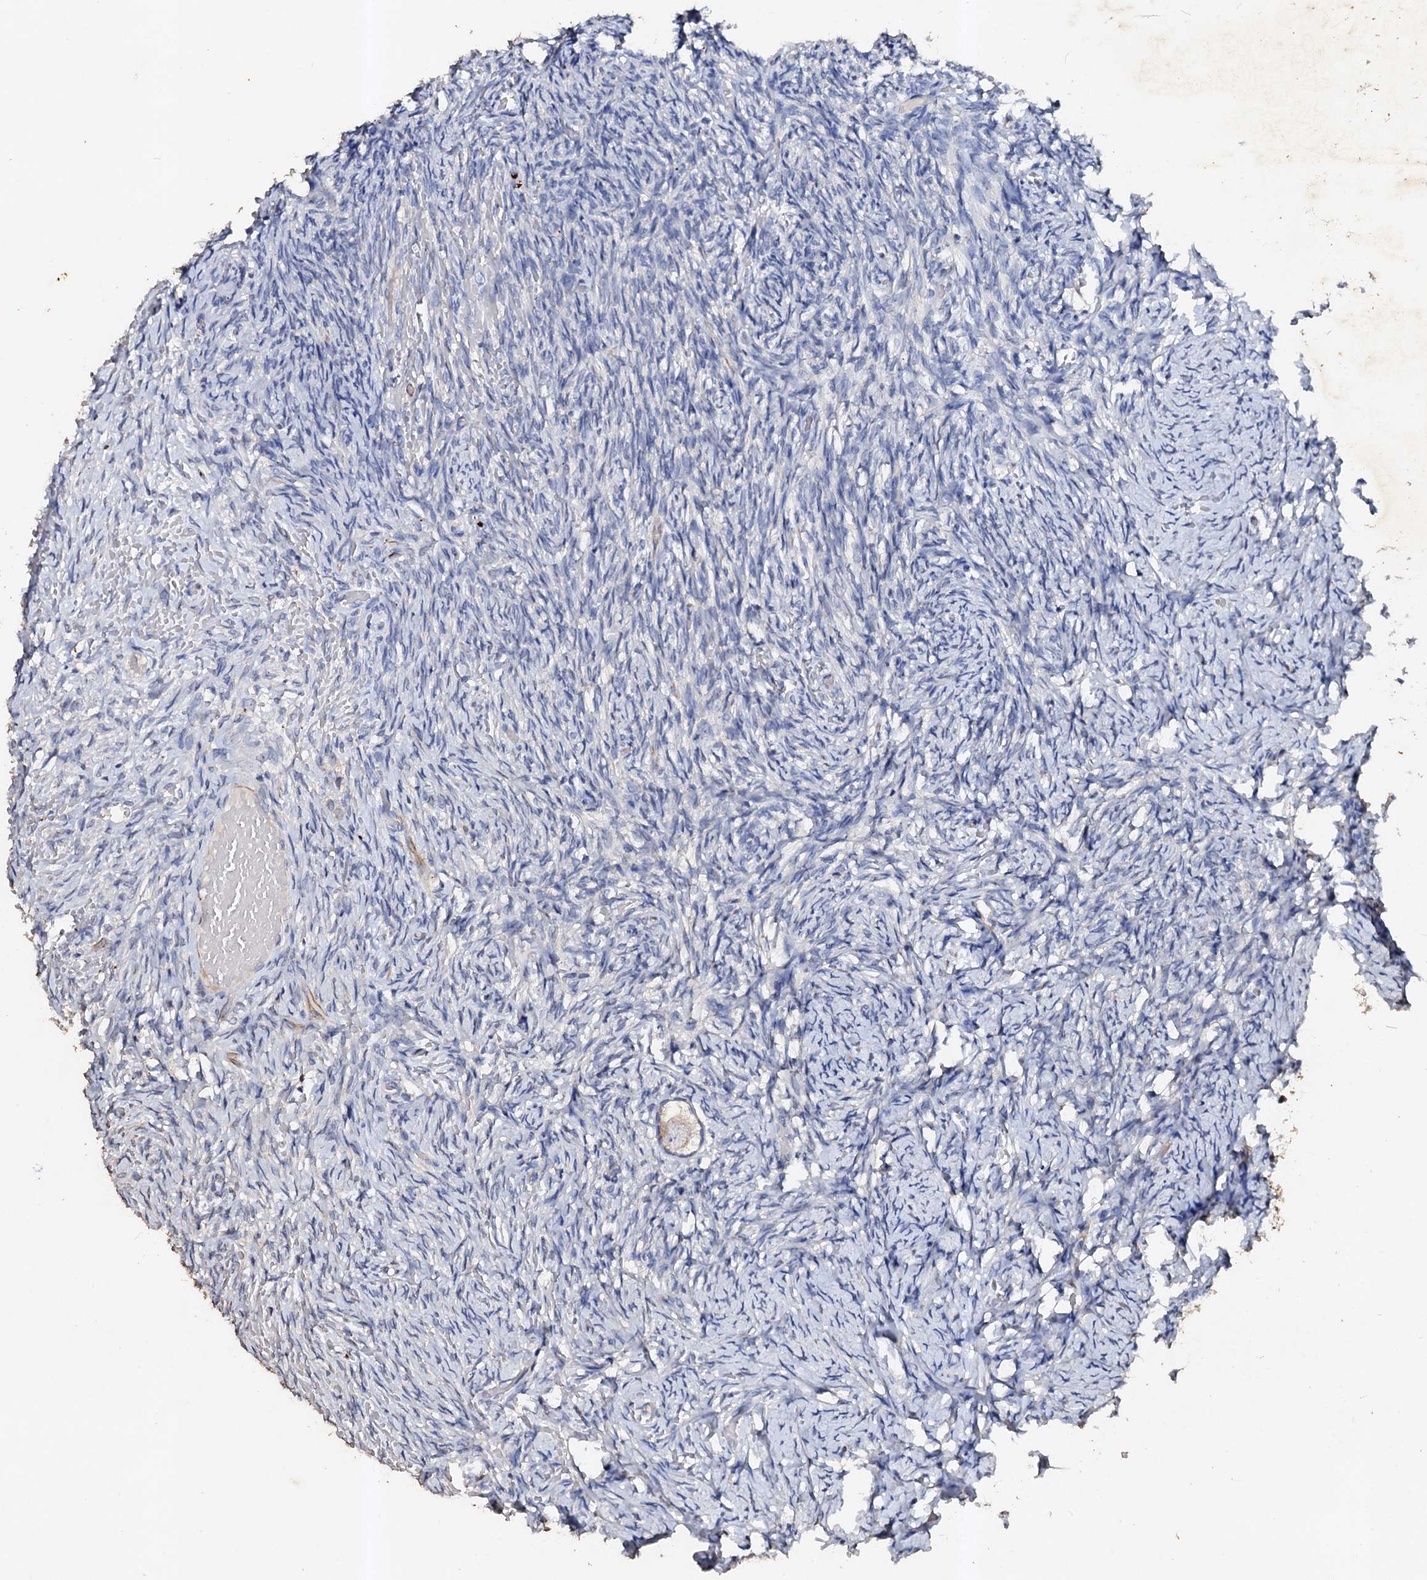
{"staining": {"intensity": "weak", "quantity": ">75%", "location": "cytoplasmic/membranous"}, "tissue": "ovary", "cell_type": "Follicle cells", "image_type": "normal", "snomed": [{"axis": "morphology", "description": "Adenocarcinoma, NOS"}, {"axis": "topography", "description": "Endometrium"}], "caption": "Immunohistochemical staining of normal human ovary displays weak cytoplasmic/membranous protein positivity in about >75% of follicle cells. The protein is shown in brown color, while the nuclei are stained blue.", "gene": "VPS36", "patient": {"sex": "female", "age": 32}}